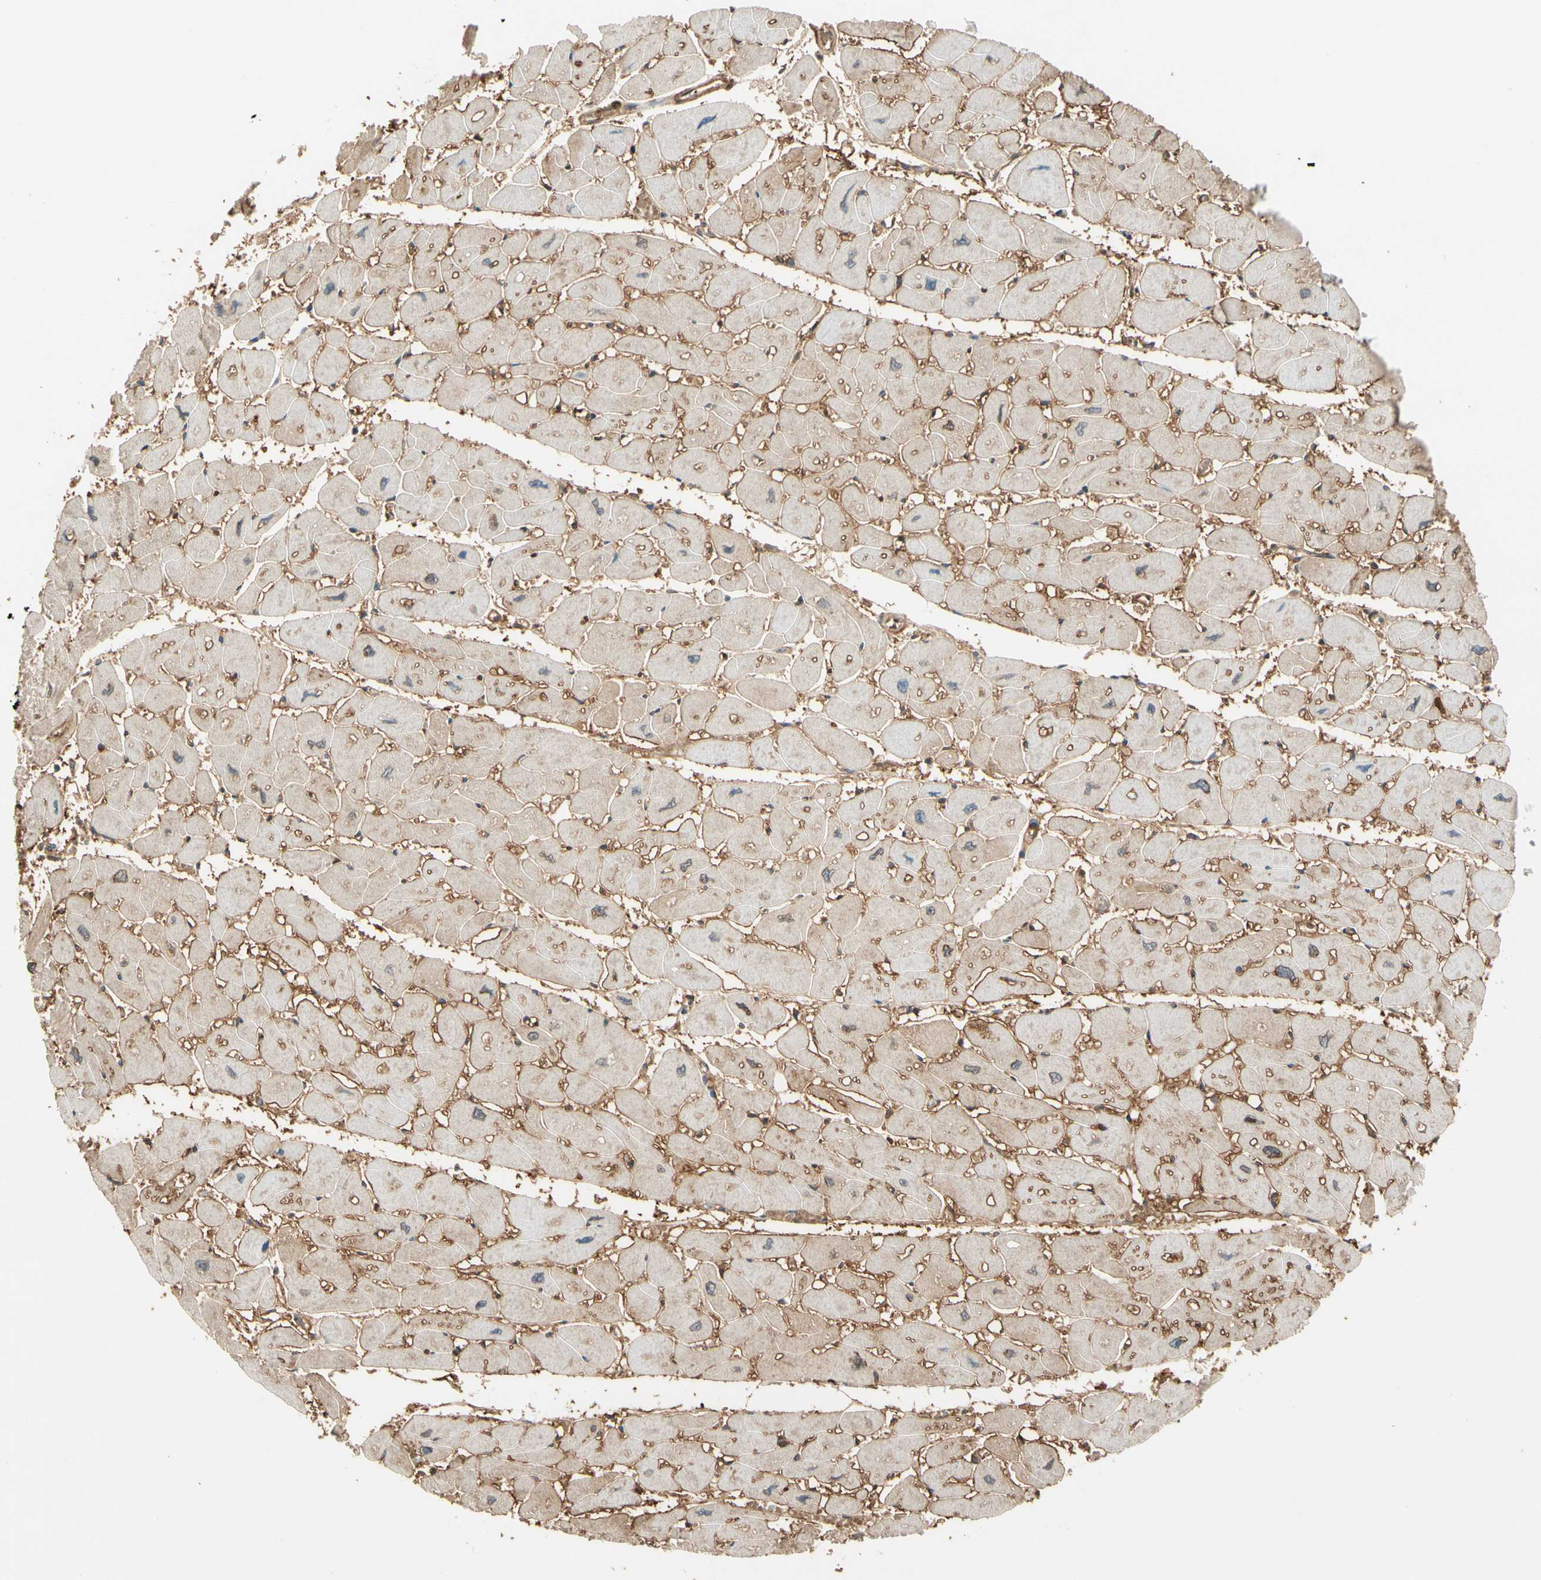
{"staining": {"intensity": "moderate", "quantity": ">75%", "location": "cytoplasmic/membranous"}, "tissue": "heart muscle", "cell_type": "Cardiomyocytes", "image_type": "normal", "snomed": [{"axis": "morphology", "description": "Normal tissue, NOS"}, {"axis": "topography", "description": "Heart"}], "caption": "Heart muscle stained with immunohistochemistry (IHC) reveals moderate cytoplasmic/membranous positivity in approximately >75% of cardiomyocytes.", "gene": "PNCK", "patient": {"sex": "female", "age": 54}}